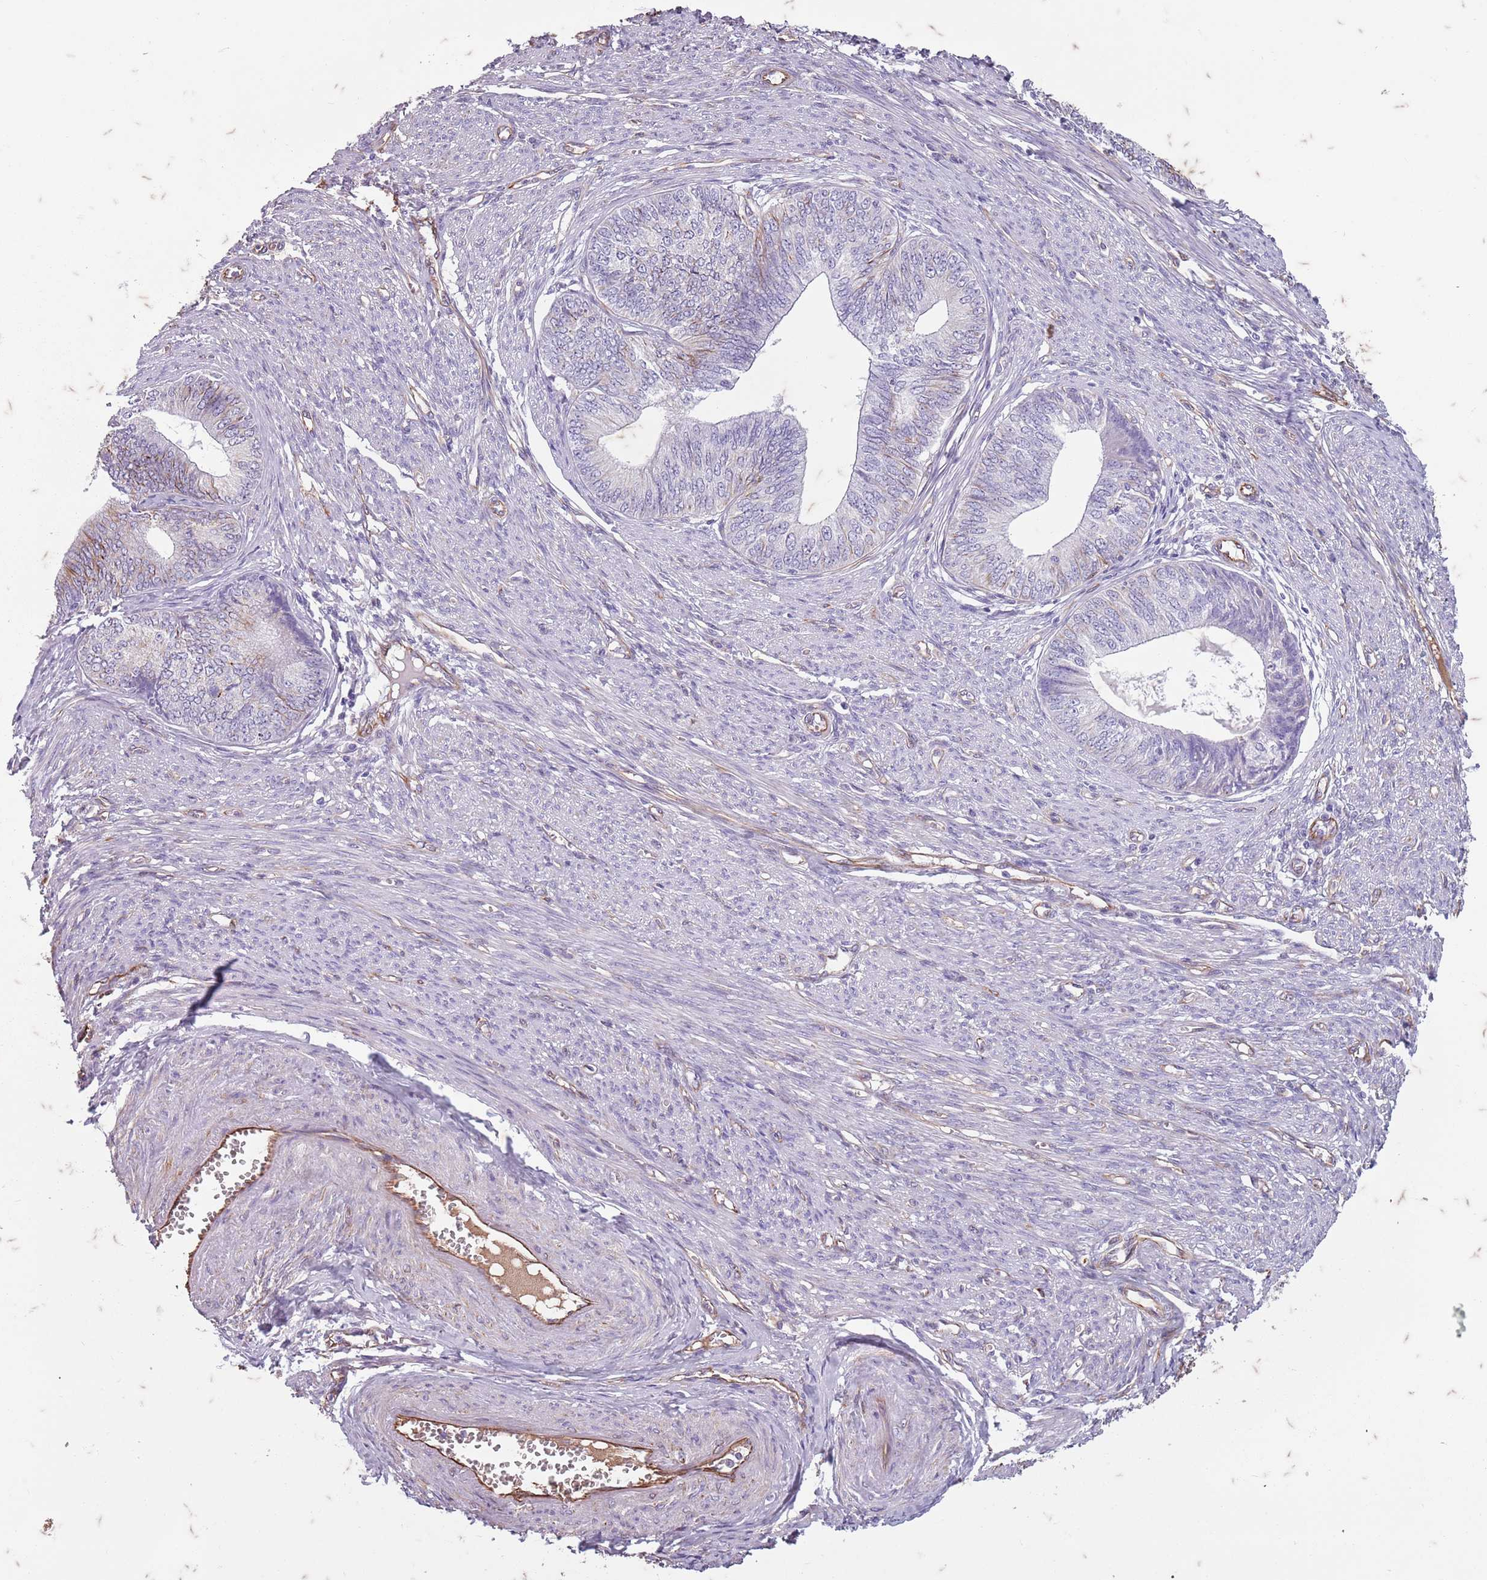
{"staining": {"intensity": "strong", "quantity": "<25%", "location": "cytoplasmic/membranous"}, "tissue": "endometrial cancer", "cell_type": "Tumor cells", "image_type": "cancer", "snomed": [{"axis": "morphology", "description": "Adenocarcinoma, NOS"}, {"axis": "topography", "description": "Endometrium"}], "caption": "Immunohistochemical staining of human endometrial adenocarcinoma displays medium levels of strong cytoplasmic/membranous protein expression in approximately <25% of tumor cells.", "gene": "TAS2R38", "patient": {"sex": "female", "age": 68}}